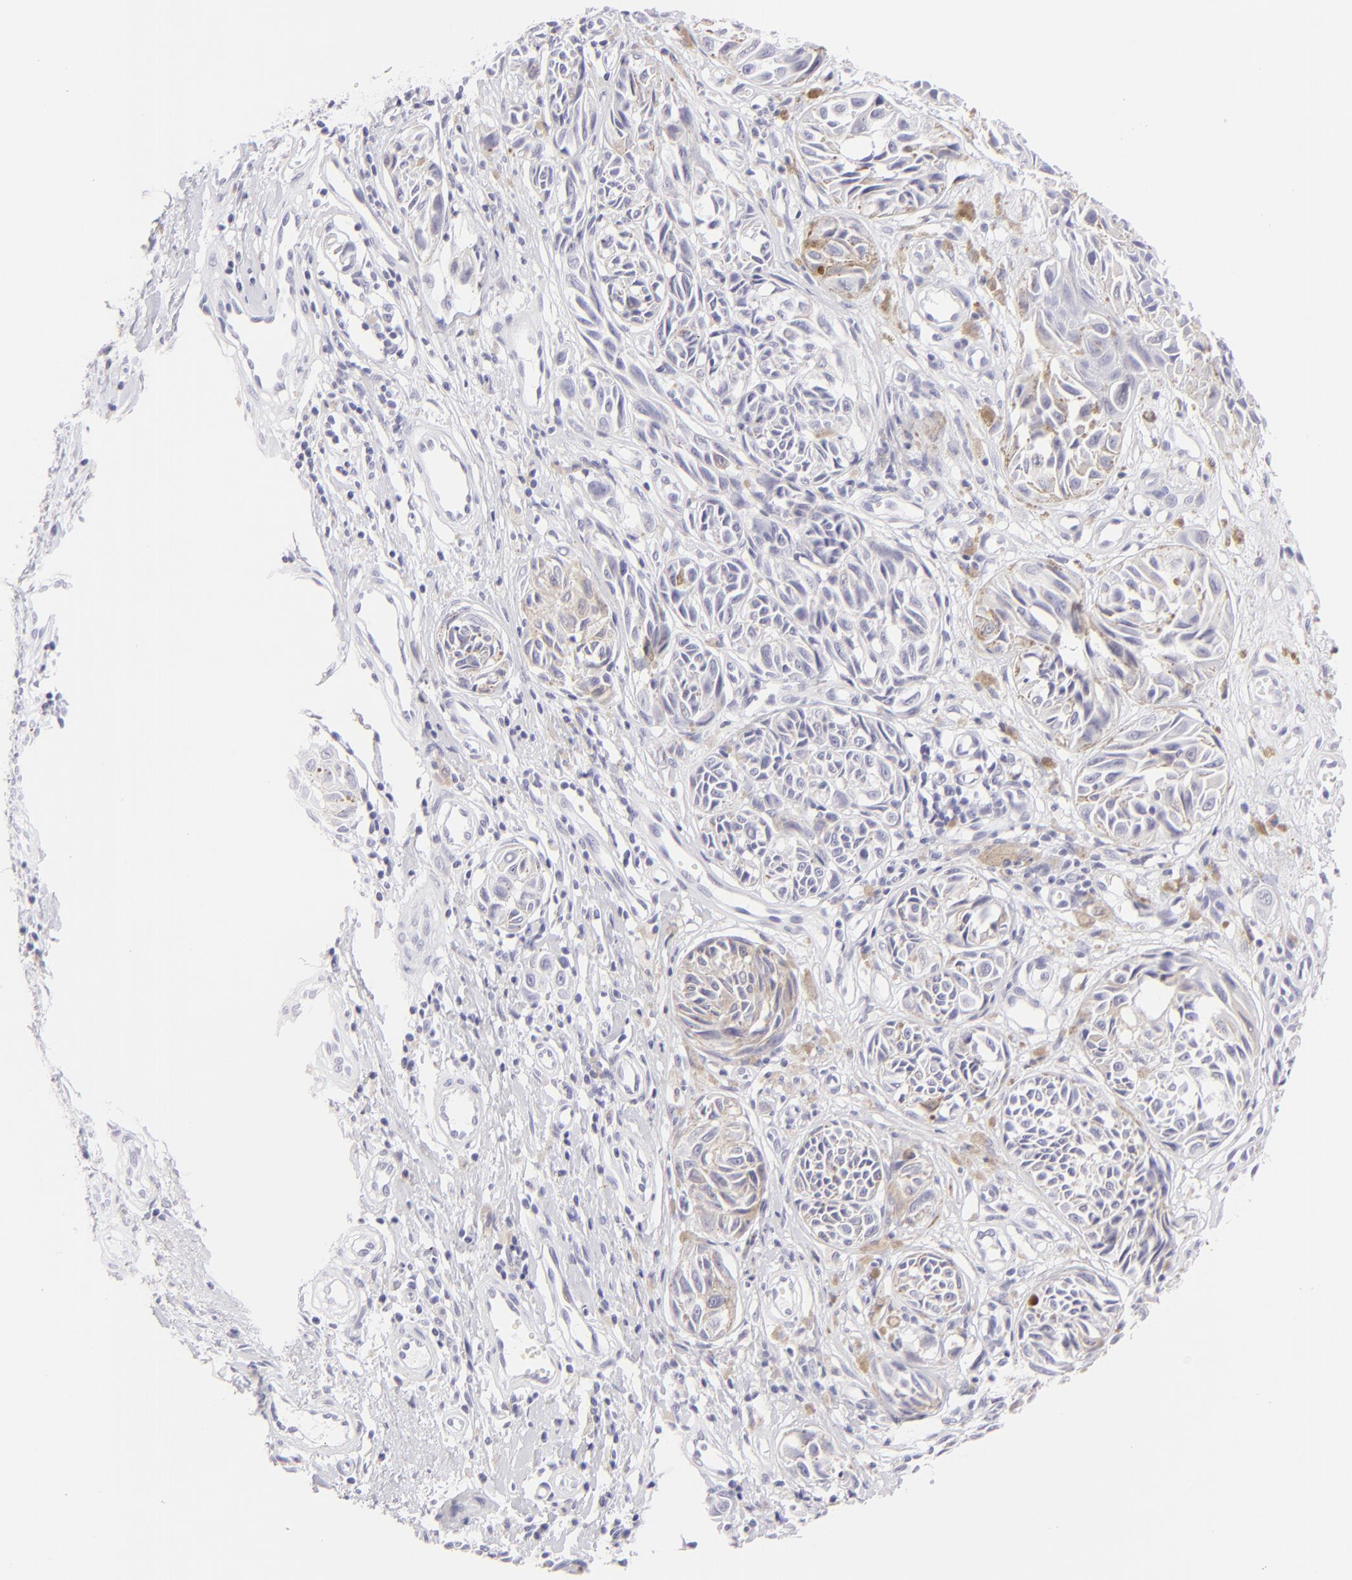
{"staining": {"intensity": "negative", "quantity": "none", "location": "none"}, "tissue": "melanoma", "cell_type": "Tumor cells", "image_type": "cancer", "snomed": [{"axis": "morphology", "description": "Malignant melanoma, NOS"}, {"axis": "topography", "description": "Skin"}], "caption": "Tumor cells are negative for brown protein staining in melanoma.", "gene": "FCER2", "patient": {"sex": "male", "age": 67}}